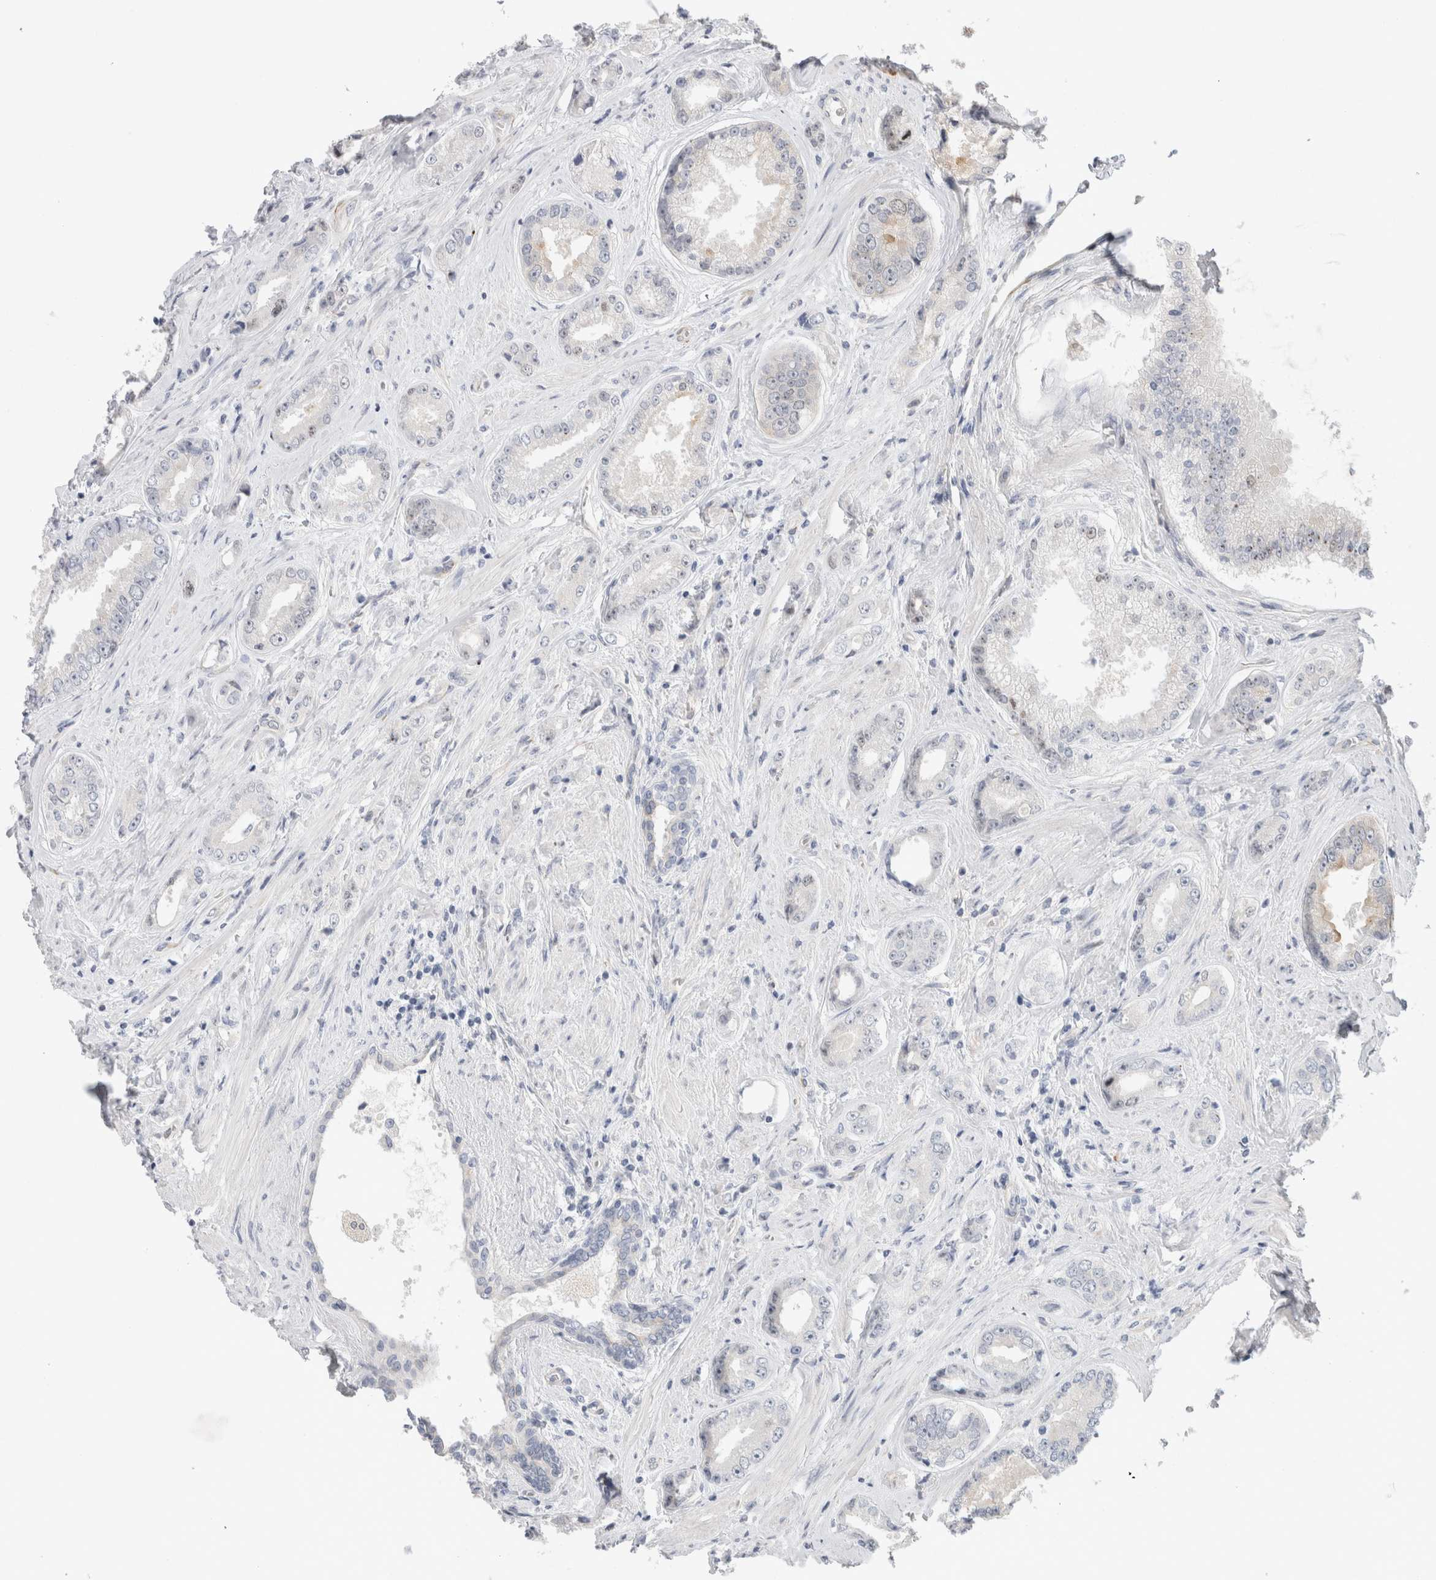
{"staining": {"intensity": "negative", "quantity": "none", "location": "none"}, "tissue": "prostate cancer", "cell_type": "Tumor cells", "image_type": "cancer", "snomed": [{"axis": "morphology", "description": "Adenocarcinoma, High grade"}, {"axis": "topography", "description": "Prostate"}], "caption": "This is an immunohistochemistry histopathology image of prostate cancer (high-grade adenocarcinoma). There is no expression in tumor cells.", "gene": "SYTL5", "patient": {"sex": "male", "age": 61}}